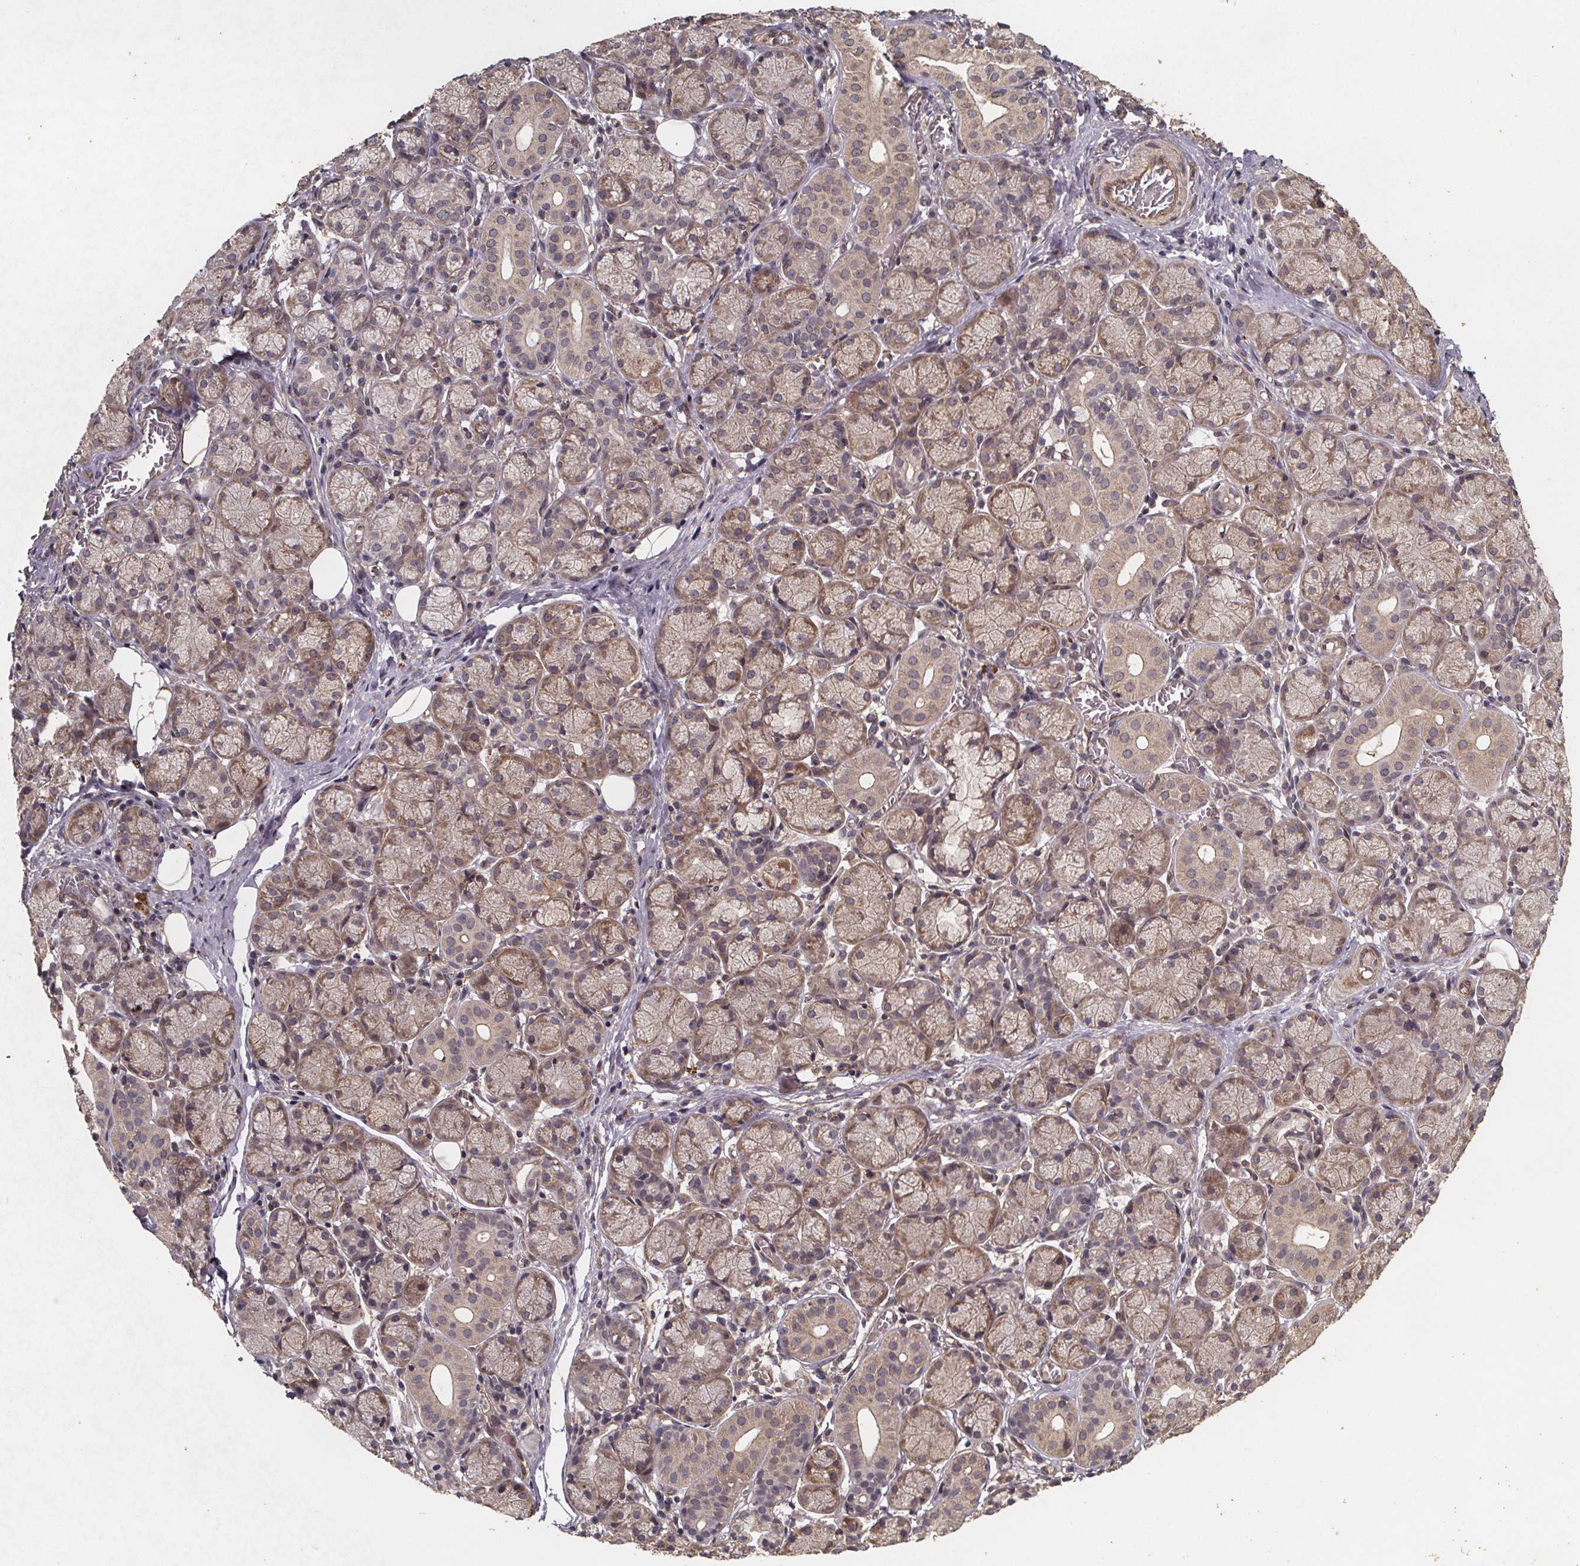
{"staining": {"intensity": "weak", "quantity": ">75%", "location": "cytoplasmic/membranous"}, "tissue": "salivary gland", "cell_type": "Glandular cells", "image_type": "normal", "snomed": [{"axis": "morphology", "description": "Normal tissue, NOS"}, {"axis": "topography", "description": "Salivary gland"}, {"axis": "topography", "description": "Peripheral nerve tissue"}], "caption": "Salivary gland stained for a protein displays weak cytoplasmic/membranous positivity in glandular cells. Ihc stains the protein in brown and the nuclei are stained blue.", "gene": "PIERCE2", "patient": {"sex": "female", "age": 24}}